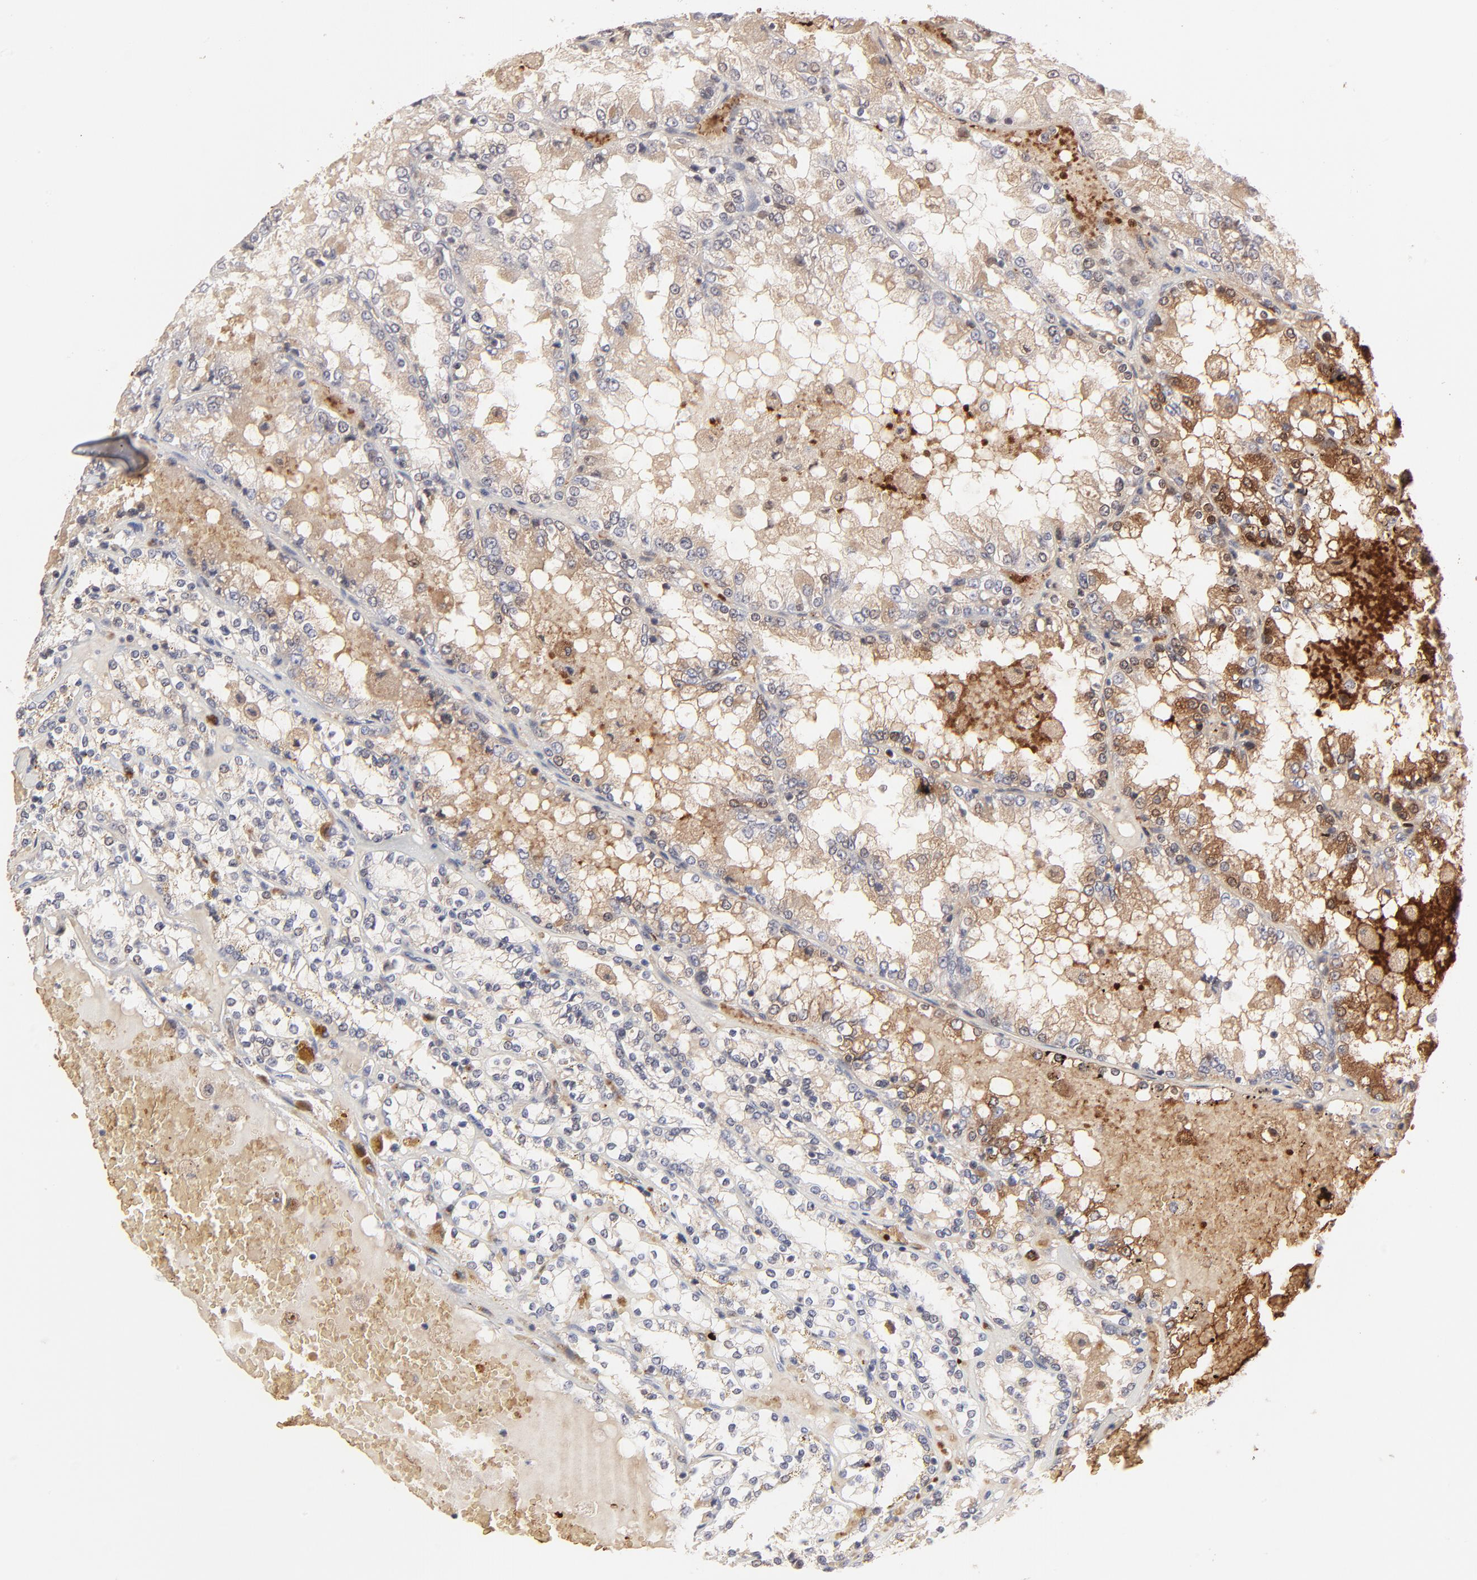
{"staining": {"intensity": "weak", "quantity": "<25%", "location": "cytoplasmic/membranous"}, "tissue": "renal cancer", "cell_type": "Tumor cells", "image_type": "cancer", "snomed": [{"axis": "morphology", "description": "Adenocarcinoma, NOS"}, {"axis": "topography", "description": "Kidney"}], "caption": "Immunohistochemical staining of renal cancer displays no significant positivity in tumor cells.", "gene": "CASP10", "patient": {"sex": "female", "age": 56}}